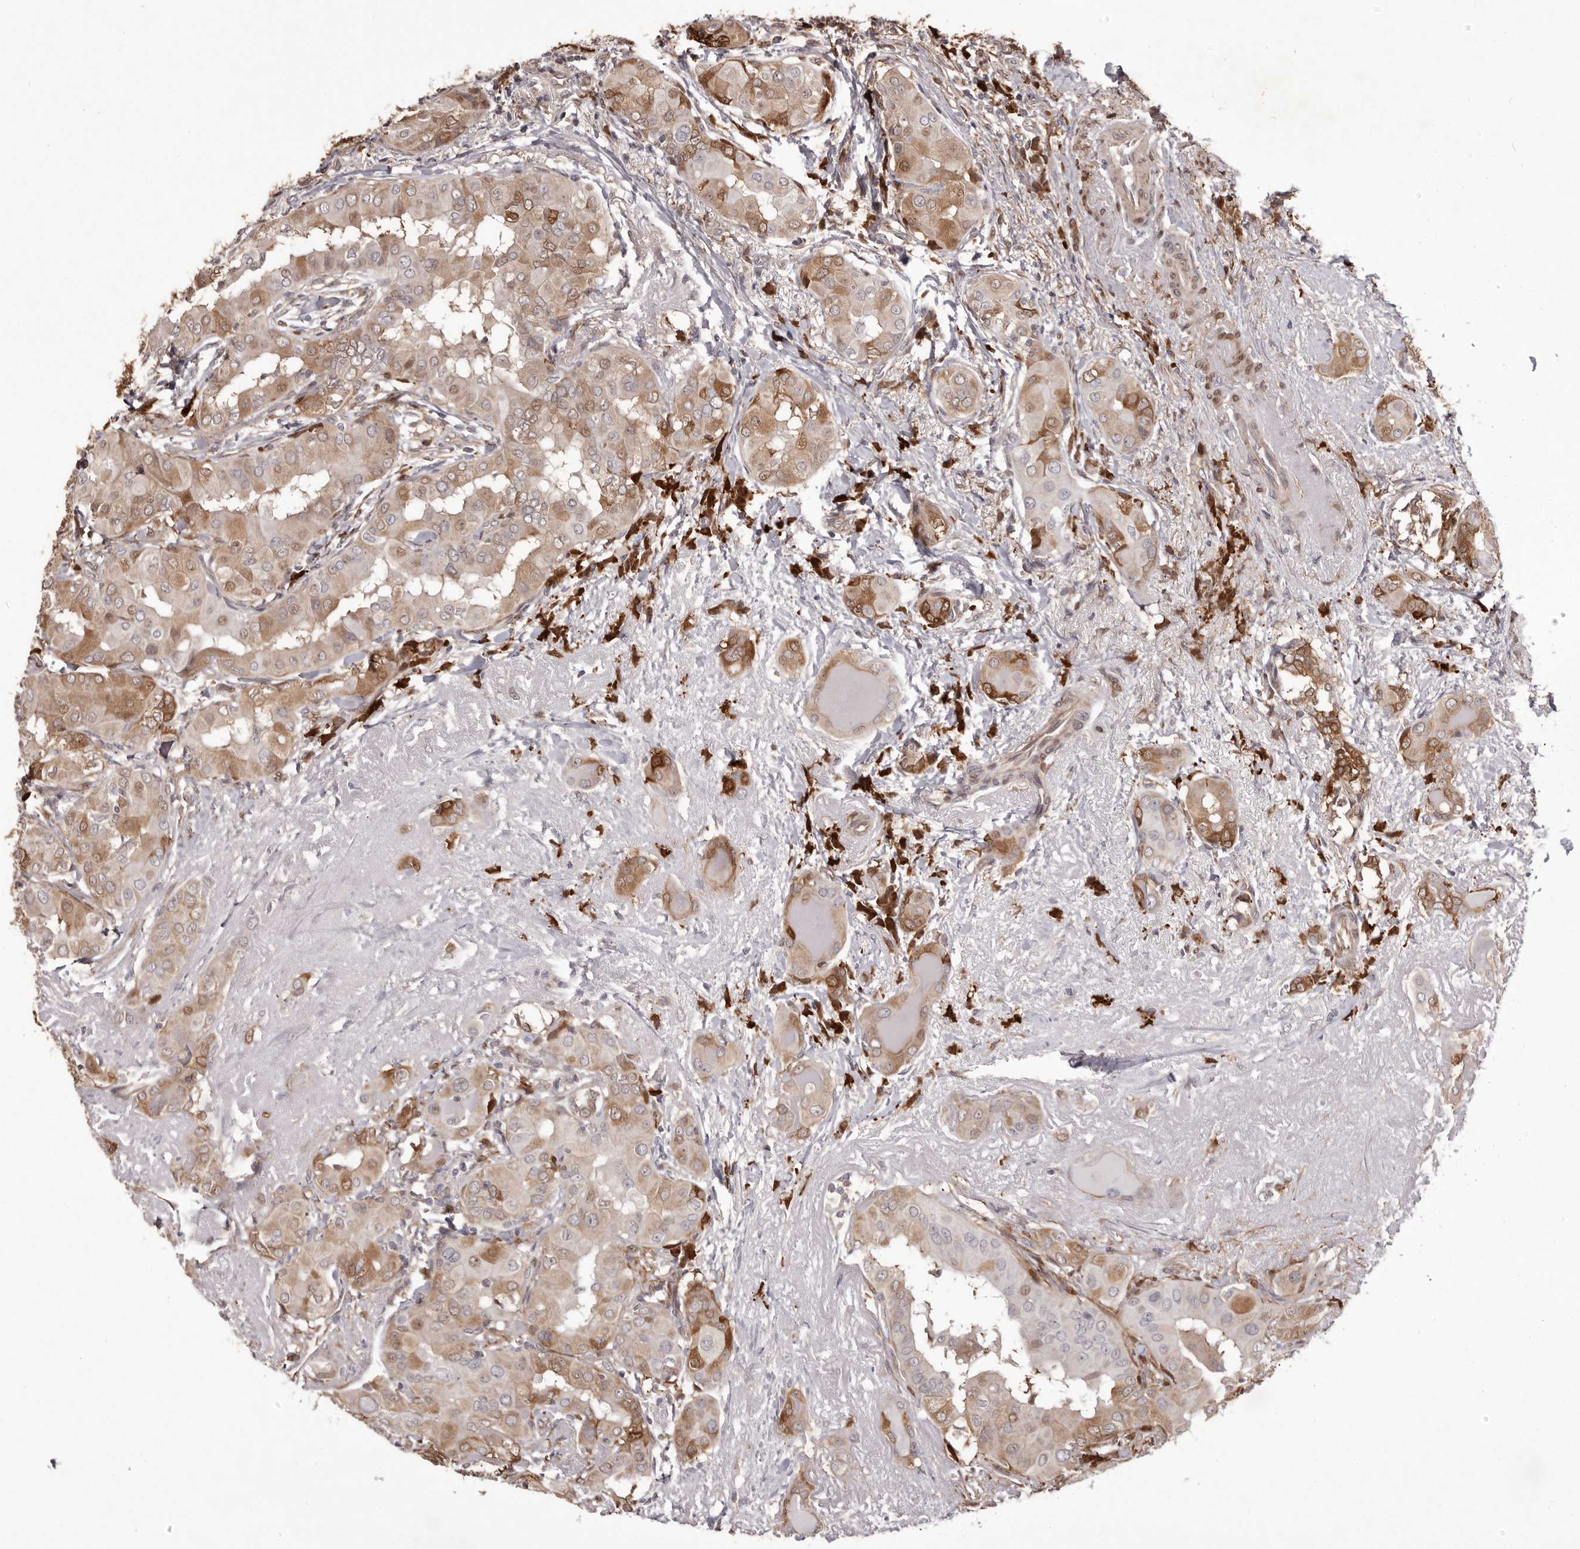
{"staining": {"intensity": "moderate", "quantity": "25%-75%", "location": "cytoplasmic/membranous"}, "tissue": "thyroid cancer", "cell_type": "Tumor cells", "image_type": "cancer", "snomed": [{"axis": "morphology", "description": "Papillary adenocarcinoma, NOS"}, {"axis": "topography", "description": "Thyroid gland"}], "caption": "Immunohistochemistry image of neoplastic tissue: human papillary adenocarcinoma (thyroid) stained using immunohistochemistry reveals medium levels of moderate protein expression localized specifically in the cytoplasmic/membranous of tumor cells, appearing as a cytoplasmic/membranous brown color.", "gene": "GFOD1", "patient": {"sex": "male", "age": 33}}